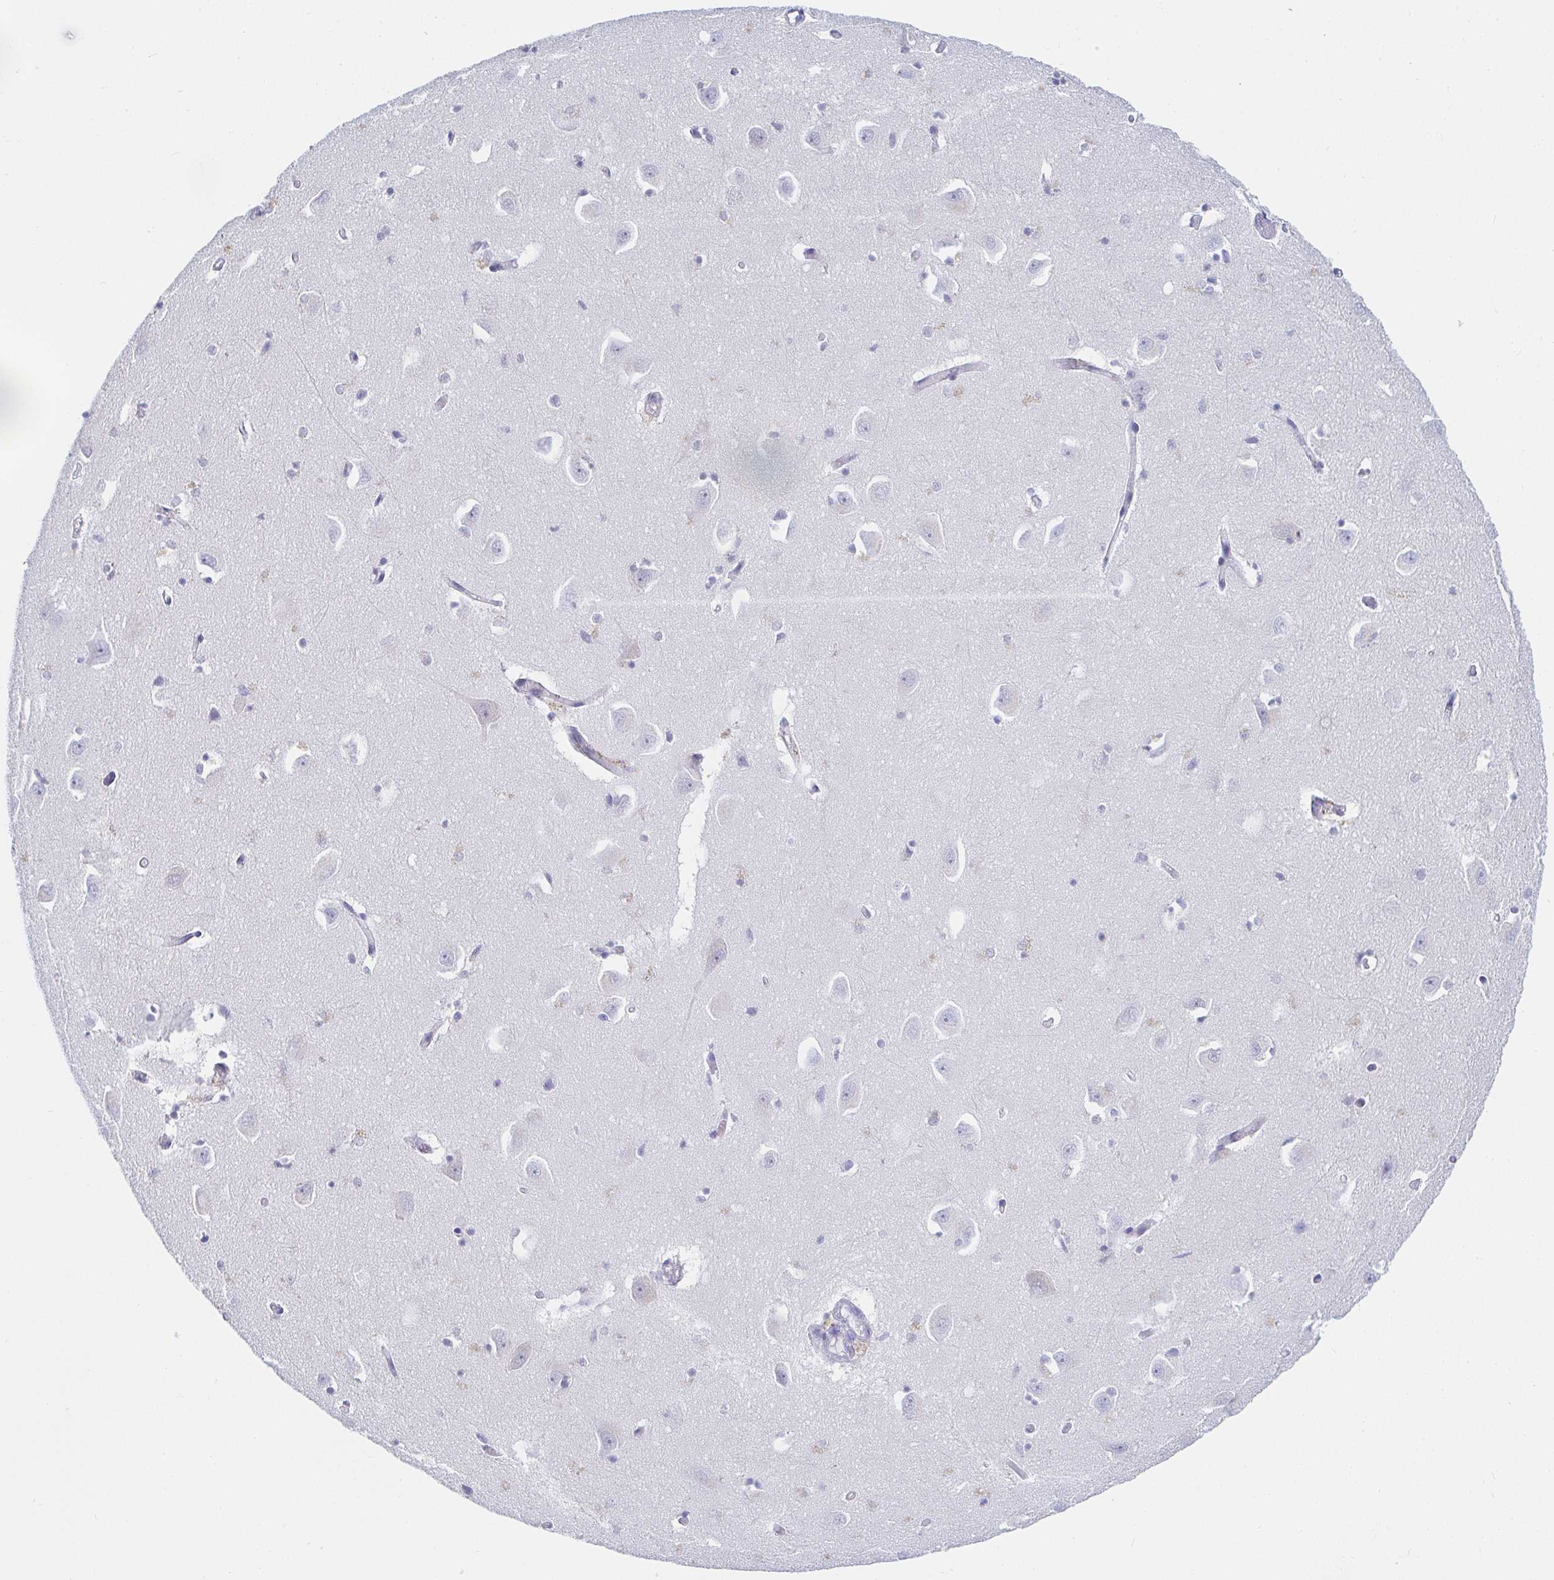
{"staining": {"intensity": "negative", "quantity": "none", "location": "none"}, "tissue": "caudate", "cell_type": "Glial cells", "image_type": "normal", "snomed": [{"axis": "morphology", "description": "Normal tissue, NOS"}, {"axis": "topography", "description": "Lateral ventricle wall"}, {"axis": "topography", "description": "Hippocampus"}], "caption": "A high-resolution image shows IHC staining of normal caudate, which shows no significant positivity in glial cells. (Brightfield microscopy of DAB immunohistochemistry at high magnification).", "gene": "PDE6B", "patient": {"sex": "female", "age": 63}}